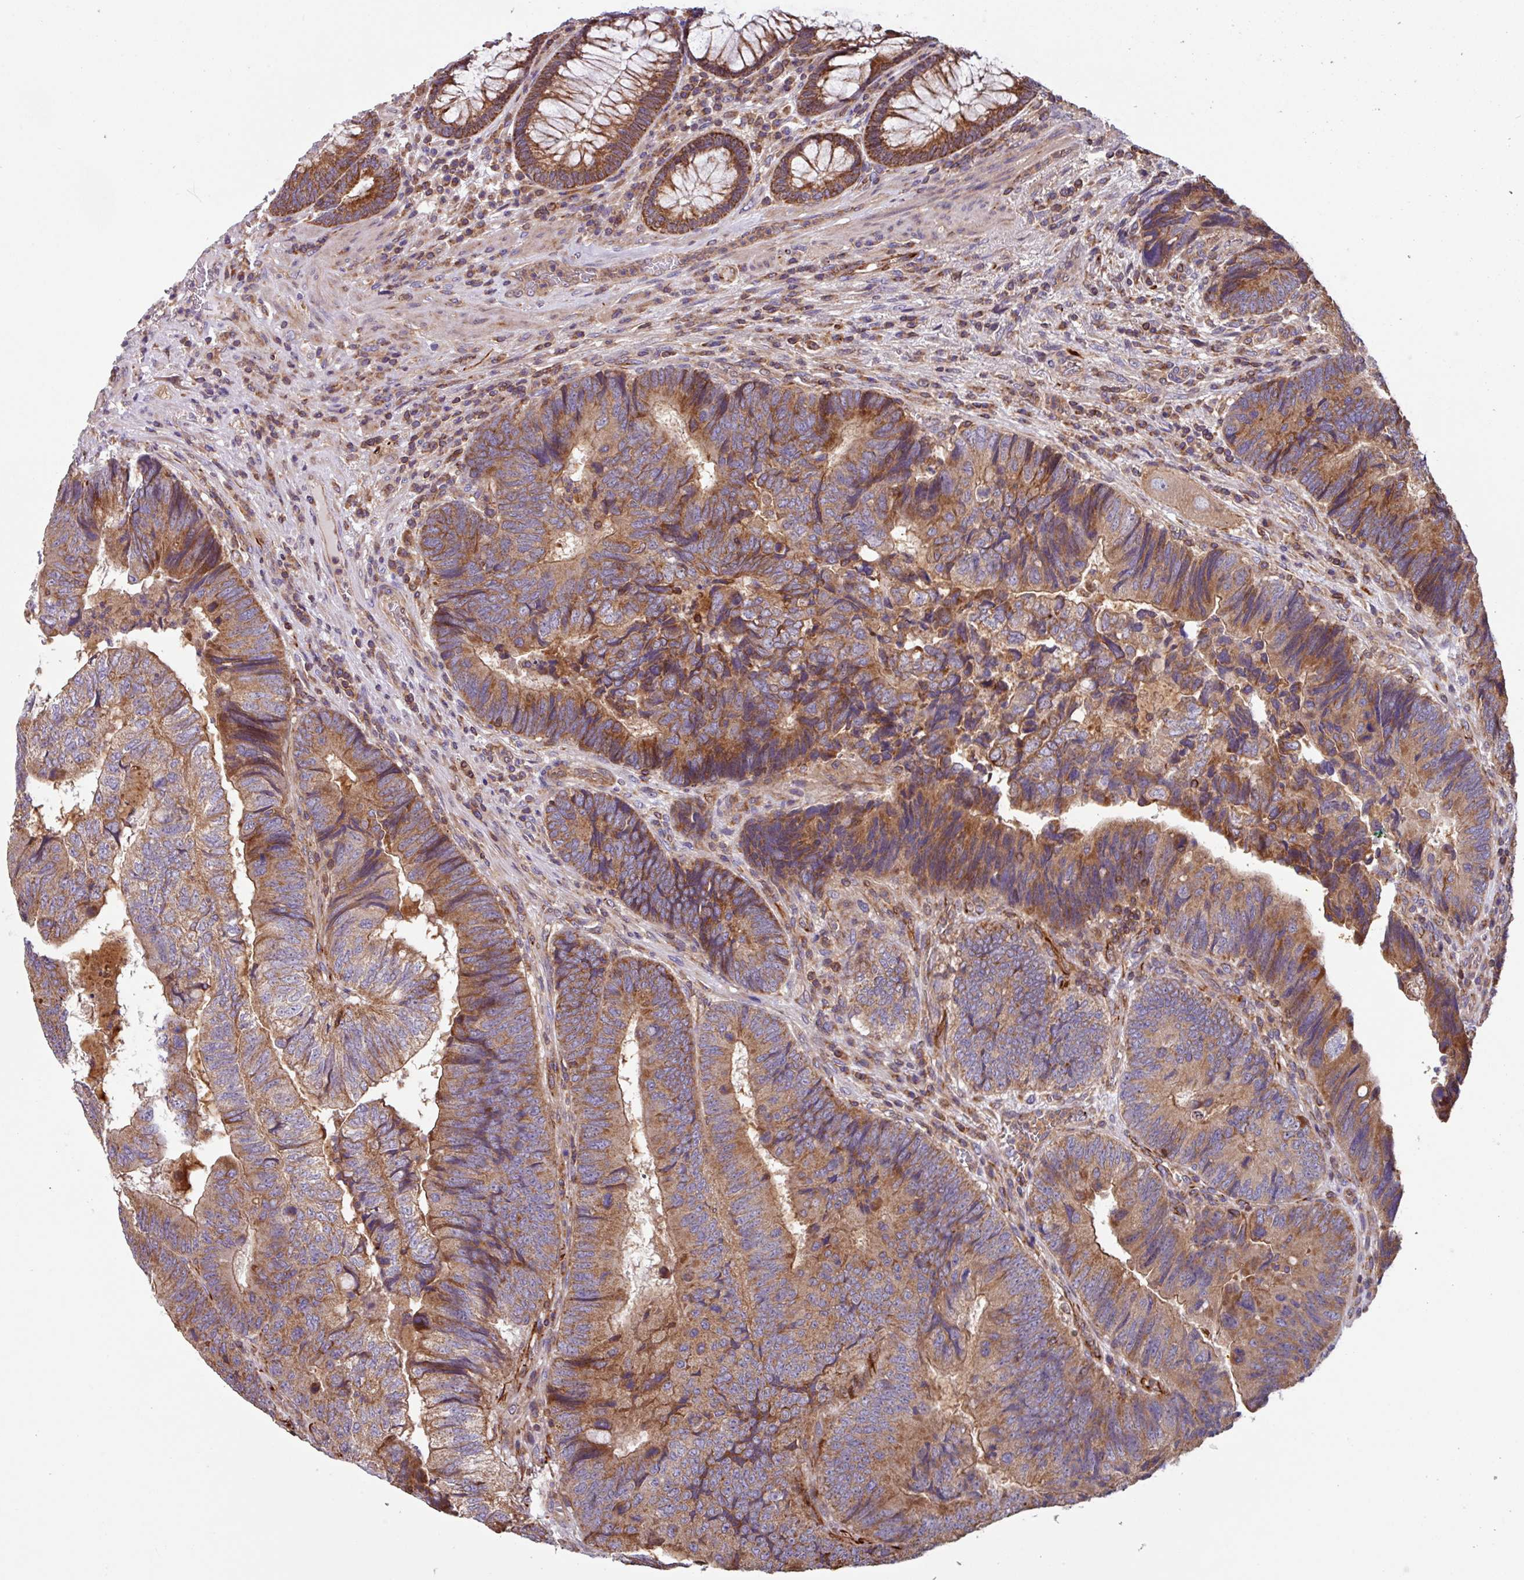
{"staining": {"intensity": "moderate", "quantity": ">75%", "location": "cytoplasmic/membranous"}, "tissue": "colorectal cancer", "cell_type": "Tumor cells", "image_type": "cancer", "snomed": [{"axis": "morphology", "description": "Adenocarcinoma, NOS"}, {"axis": "topography", "description": "Colon"}], "caption": "Immunohistochemical staining of human adenocarcinoma (colorectal) demonstrates moderate cytoplasmic/membranous protein expression in approximately >75% of tumor cells.", "gene": "PLEKHD1", "patient": {"sex": "female", "age": 67}}